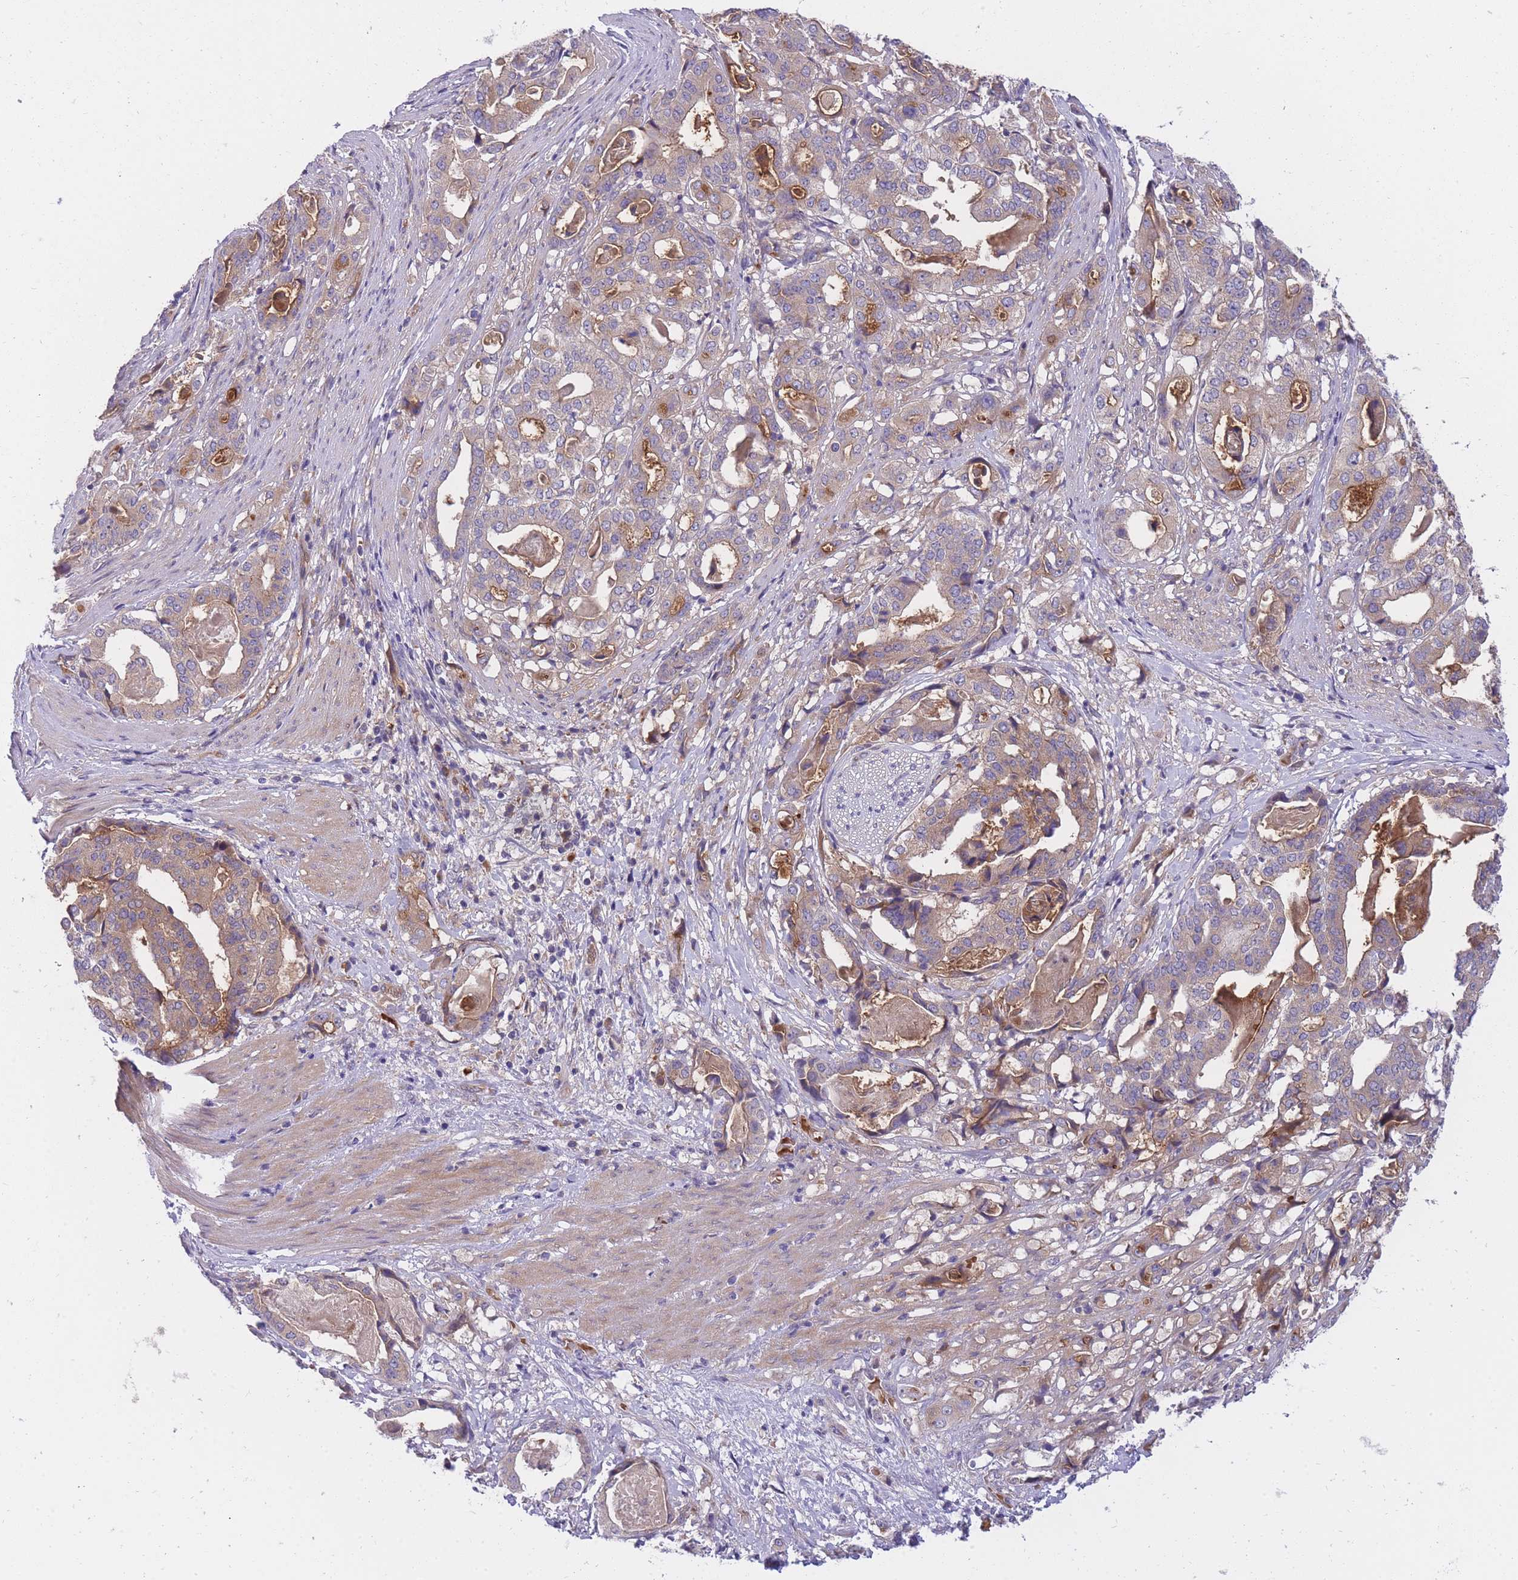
{"staining": {"intensity": "moderate", "quantity": "25%-75%", "location": "cytoplasmic/membranous"}, "tissue": "stomach cancer", "cell_type": "Tumor cells", "image_type": "cancer", "snomed": [{"axis": "morphology", "description": "Adenocarcinoma, NOS"}, {"axis": "topography", "description": "Stomach"}], "caption": "The micrograph shows immunohistochemical staining of stomach cancer. There is moderate cytoplasmic/membranous staining is present in about 25%-75% of tumor cells. The staining was performed using DAB (3,3'-diaminobenzidine) to visualize the protein expression in brown, while the nuclei were stained in blue with hematoxylin (Magnification: 20x).", "gene": "CRYGN", "patient": {"sex": "male", "age": 48}}